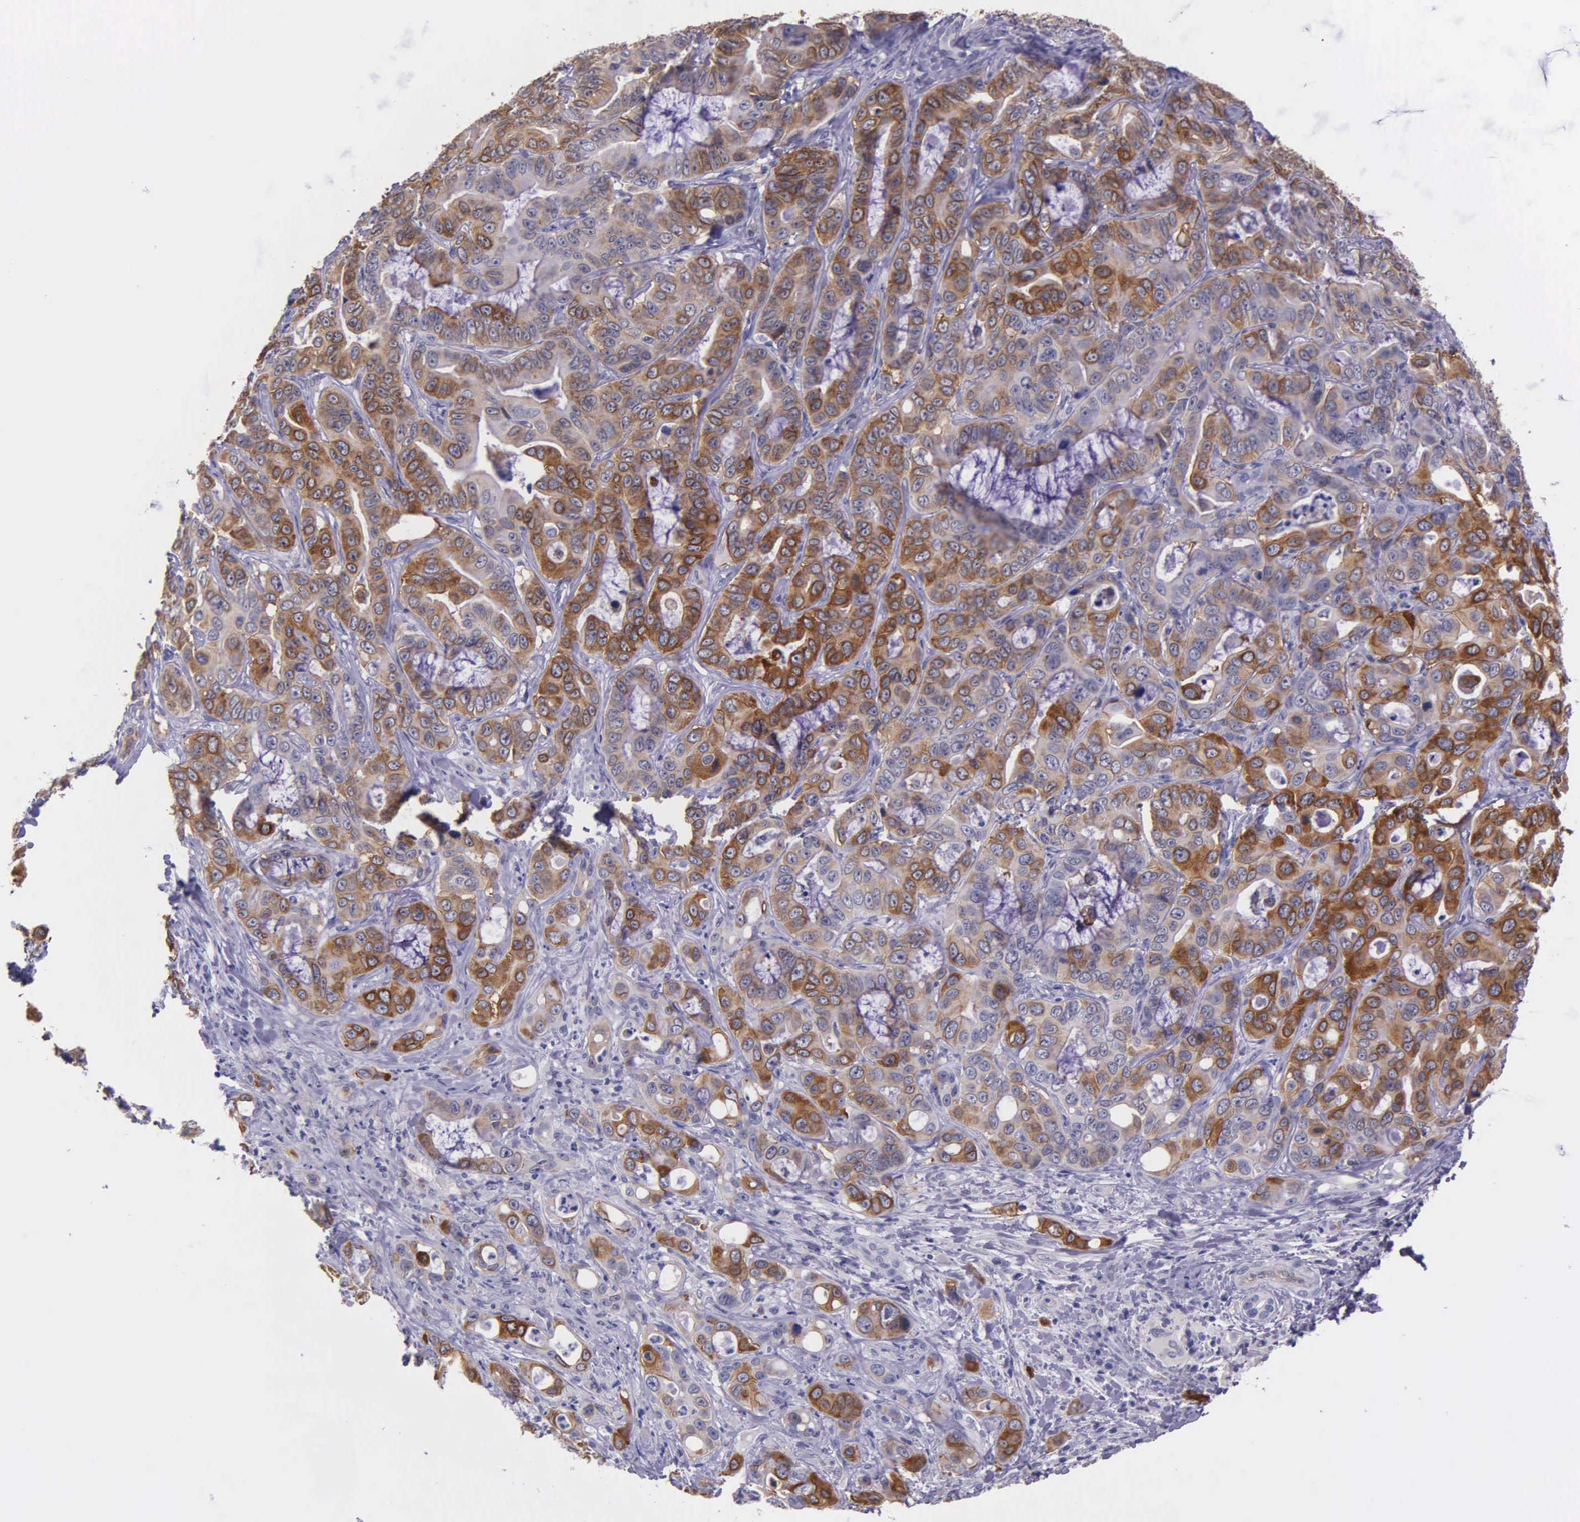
{"staining": {"intensity": "strong", "quantity": ">75%", "location": "cytoplasmic/membranous"}, "tissue": "liver cancer", "cell_type": "Tumor cells", "image_type": "cancer", "snomed": [{"axis": "morphology", "description": "Cholangiocarcinoma"}, {"axis": "topography", "description": "Liver"}], "caption": "Liver cancer was stained to show a protein in brown. There is high levels of strong cytoplasmic/membranous staining in about >75% of tumor cells.", "gene": "AHNAK2", "patient": {"sex": "female", "age": 79}}